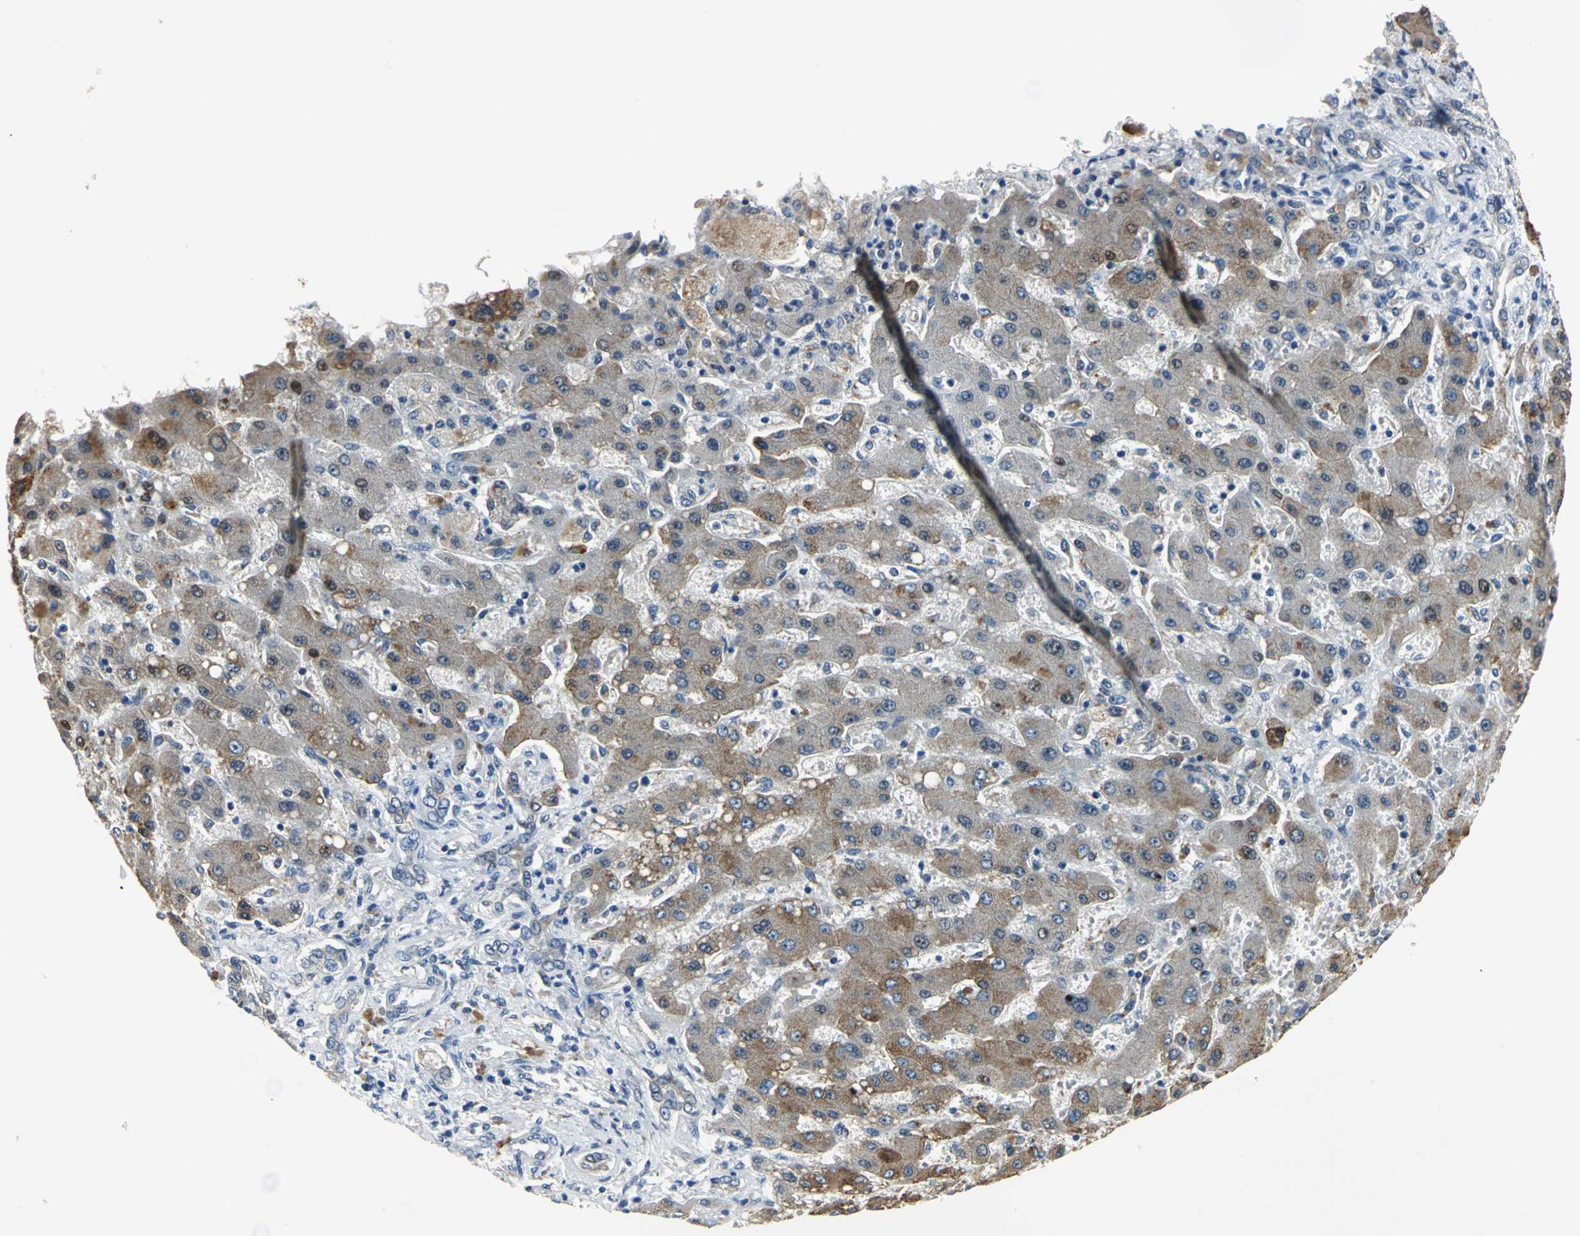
{"staining": {"intensity": "strong", "quantity": "25%-75%", "location": "cytoplasmic/membranous"}, "tissue": "liver cancer", "cell_type": "Tumor cells", "image_type": "cancer", "snomed": [{"axis": "morphology", "description": "Cholangiocarcinoma"}, {"axis": "topography", "description": "Liver"}], "caption": "Immunohistochemical staining of human liver cholangiocarcinoma reveals high levels of strong cytoplasmic/membranous protein positivity in about 25%-75% of tumor cells.", "gene": "B3GNT2", "patient": {"sex": "male", "age": 50}}